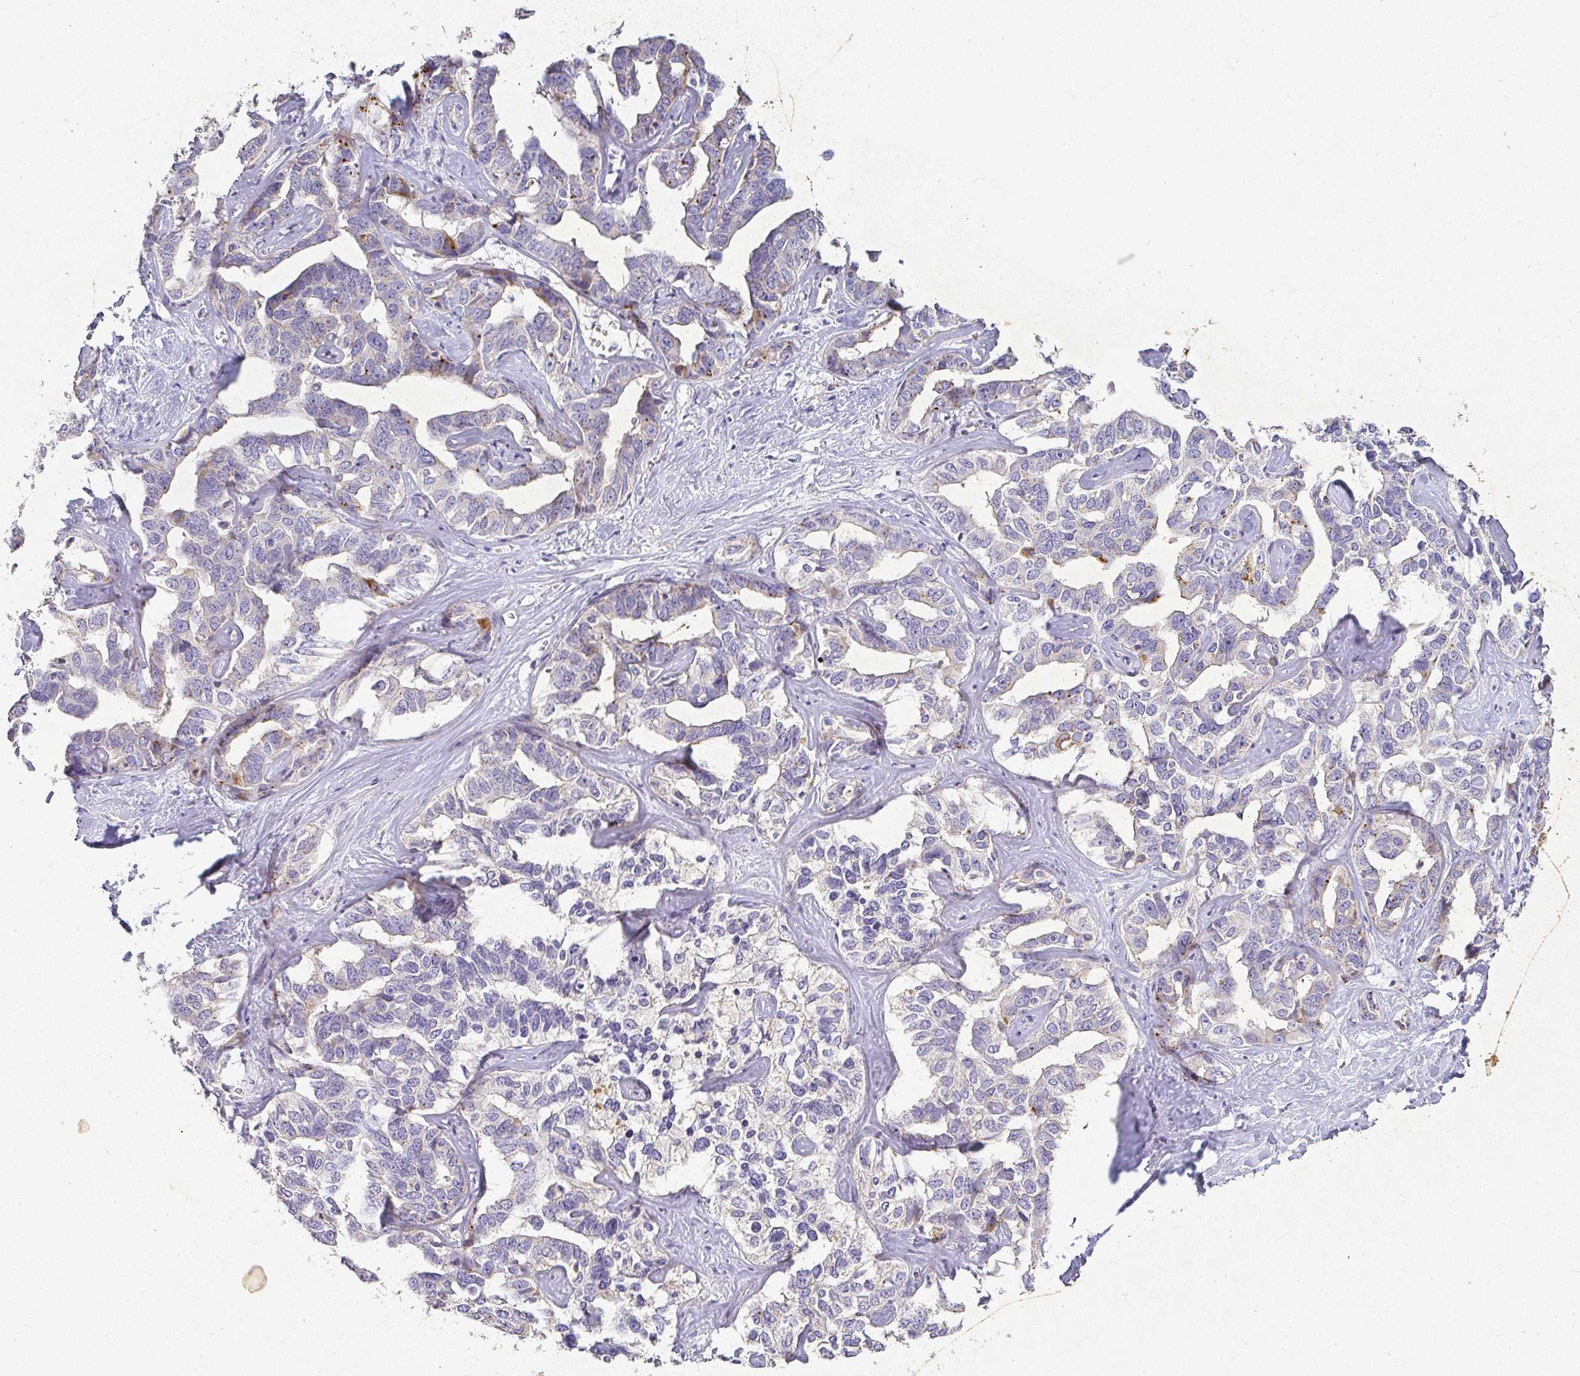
{"staining": {"intensity": "weak", "quantity": "<25%", "location": "cytoplasmic/membranous"}, "tissue": "liver cancer", "cell_type": "Tumor cells", "image_type": "cancer", "snomed": [{"axis": "morphology", "description": "Cholangiocarcinoma"}, {"axis": "topography", "description": "Liver"}], "caption": "This is an IHC histopathology image of human cholangiocarcinoma (liver). There is no positivity in tumor cells.", "gene": "RPS2", "patient": {"sex": "male", "age": 59}}